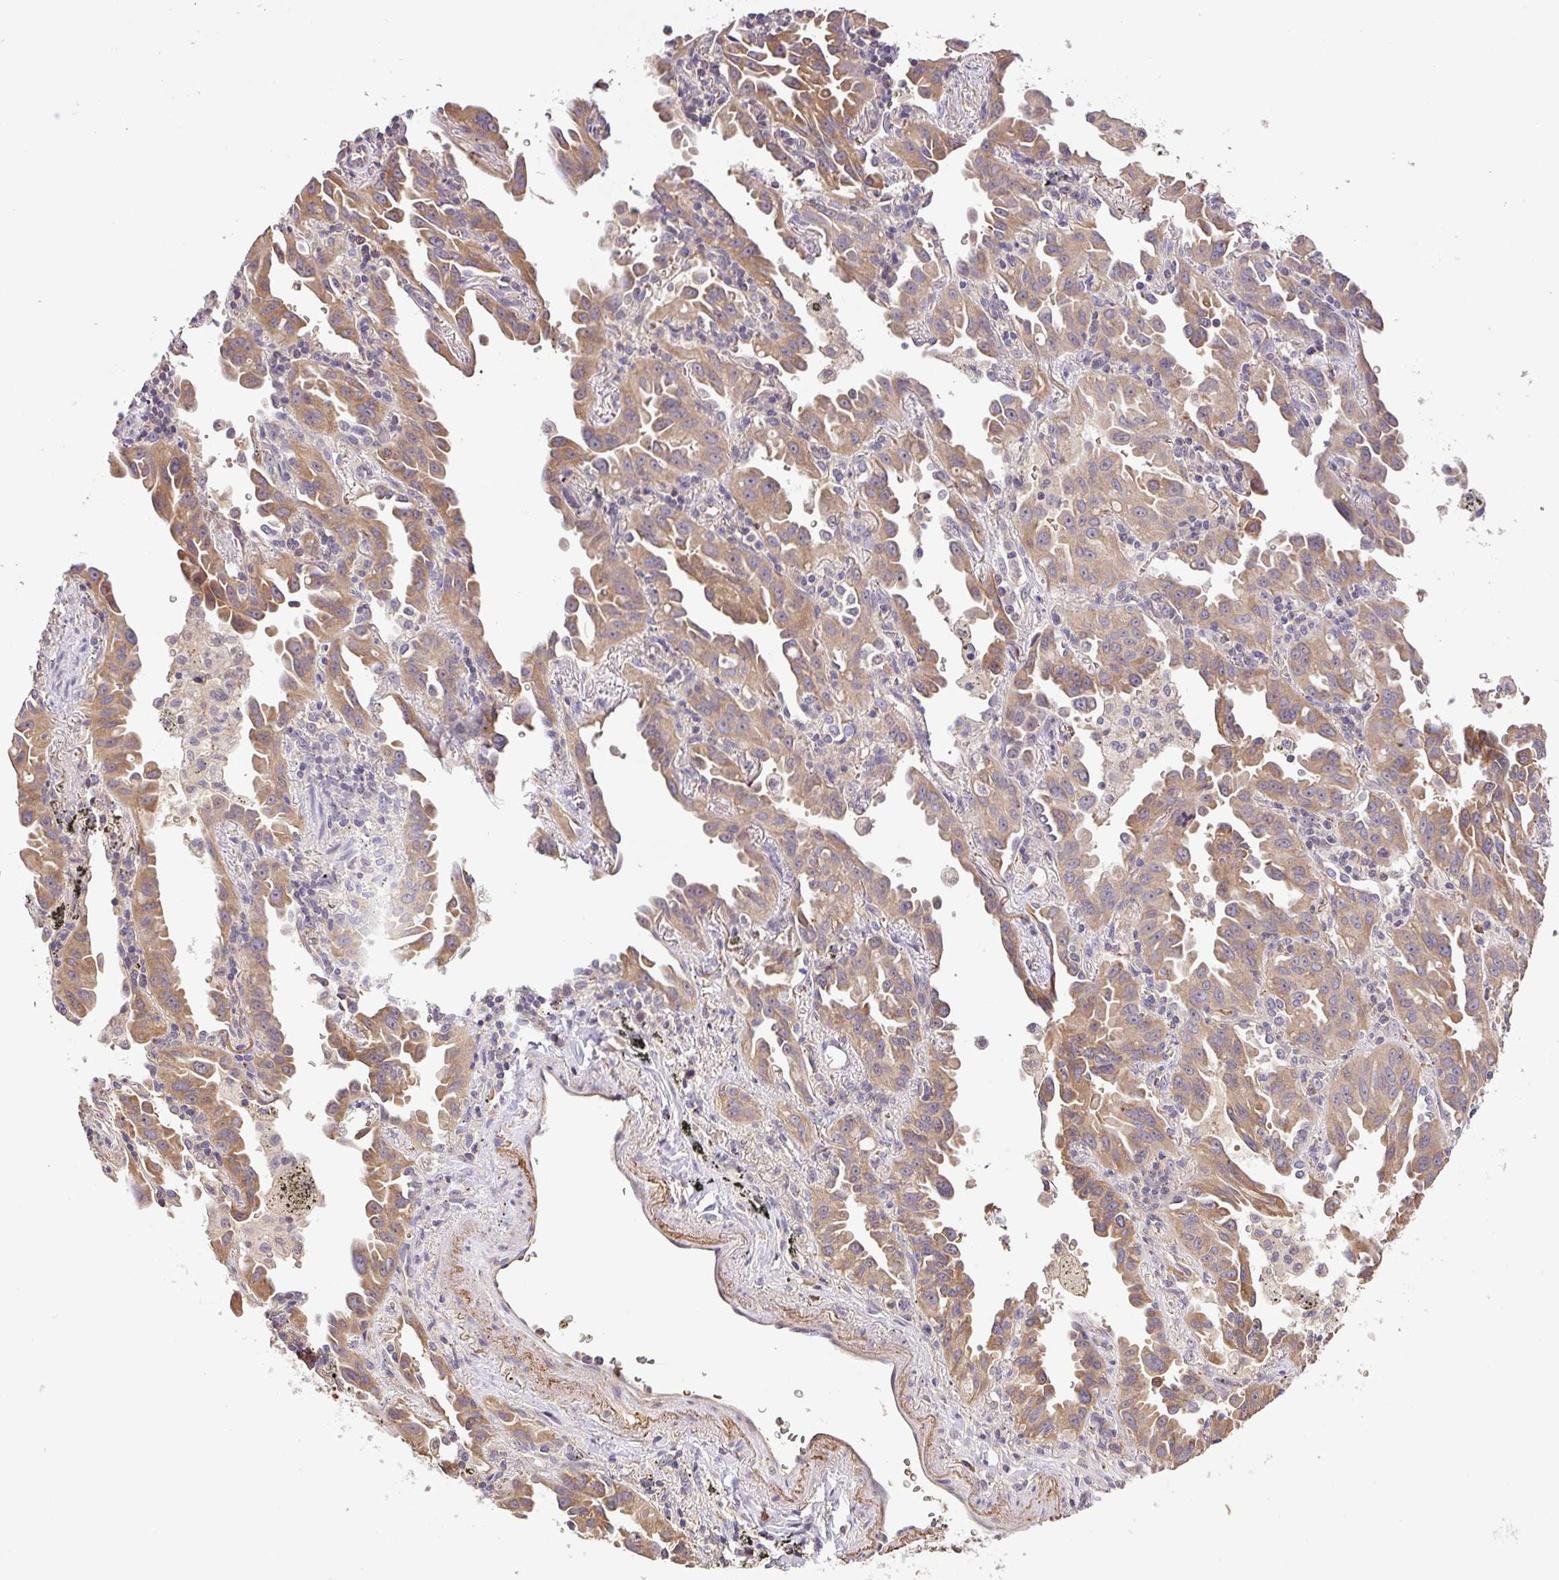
{"staining": {"intensity": "moderate", "quantity": ">75%", "location": "cytoplasmic/membranous"}, "tissue": "lung cancer", "cell_type": "Tumor cells", "image_type": "cancer", "snomed": [{"axis": "morphology", "description": "Adenocarcinoma, NOS"}, {"axis": "topography", "description": "Lung"}], "caption": "Immunohistochemistry (IHC) (DAB) staining of lung adenocarcinoma demonstrates moderate cytoplasmic/membranous protein staining in approximately >75% of tumor cells. (IHC, brightfield microscopy, high magnification).", "gene": "C1QTNF9B", "patient": {"sex": "male", "age": 68}}